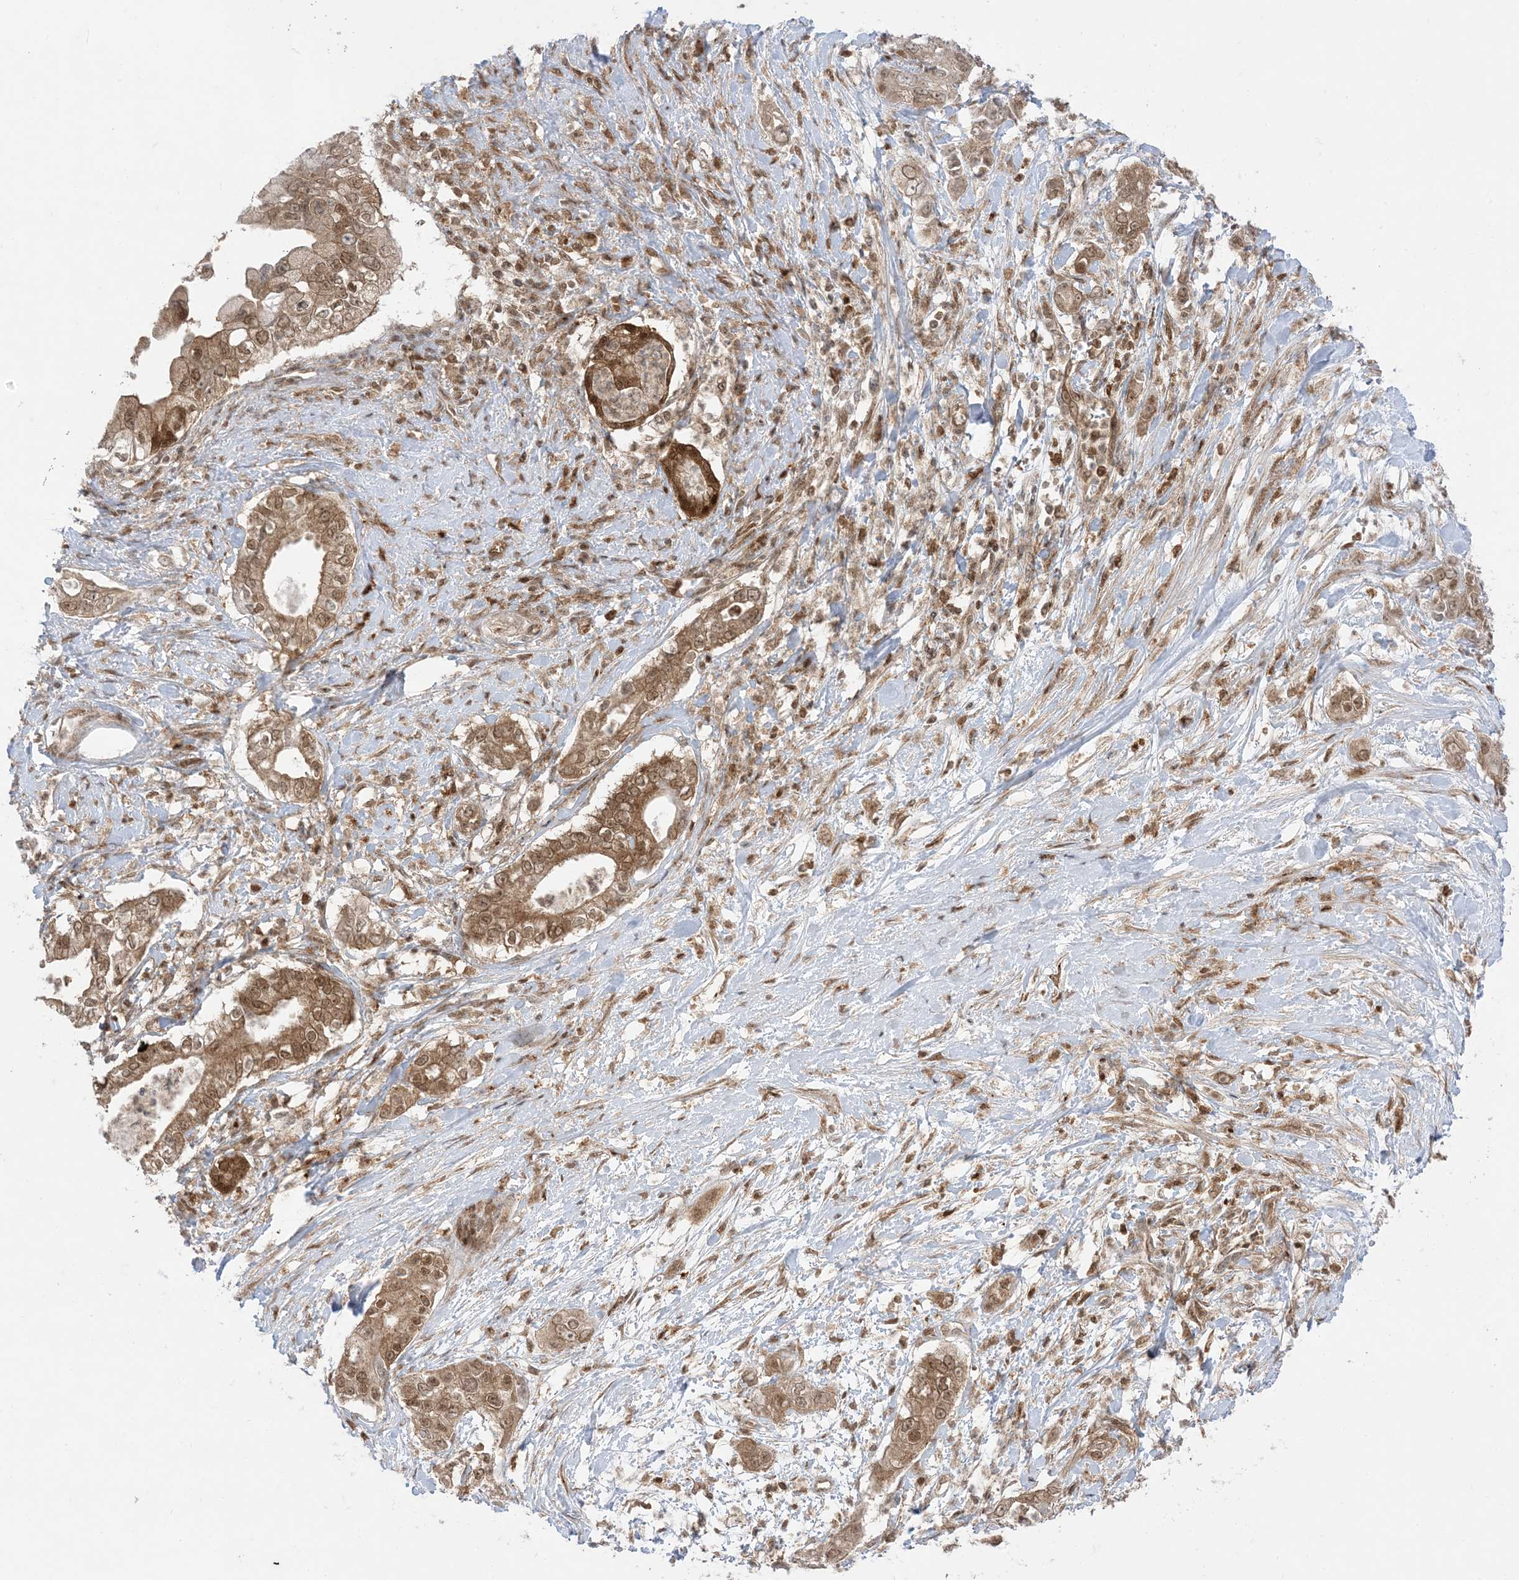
{"staining": {"intensity": "moderate", "quantity": ">75%", "location": "cytoplasmic/membranous,nuclear"}, "tissue": "pancreatic cancer", "cell_type": "Tumor cells", "image_type": "cancer", "snomed": [{"axis": "morphology", "description": "Adenocarcinoma, NOS"}, {"axis": "topography", "description": "Pancreas"}], "caption": "IHC photomicrograph of human adenocarcinoma (pancreatic) stained for a protein (brown), which reveals medium levels of moderate cytoplasmic/membranous and nuclear expression in about >75% of tumor cells.", "gene": "PTPA", "patient": {"sex": "female", "age": 78}}